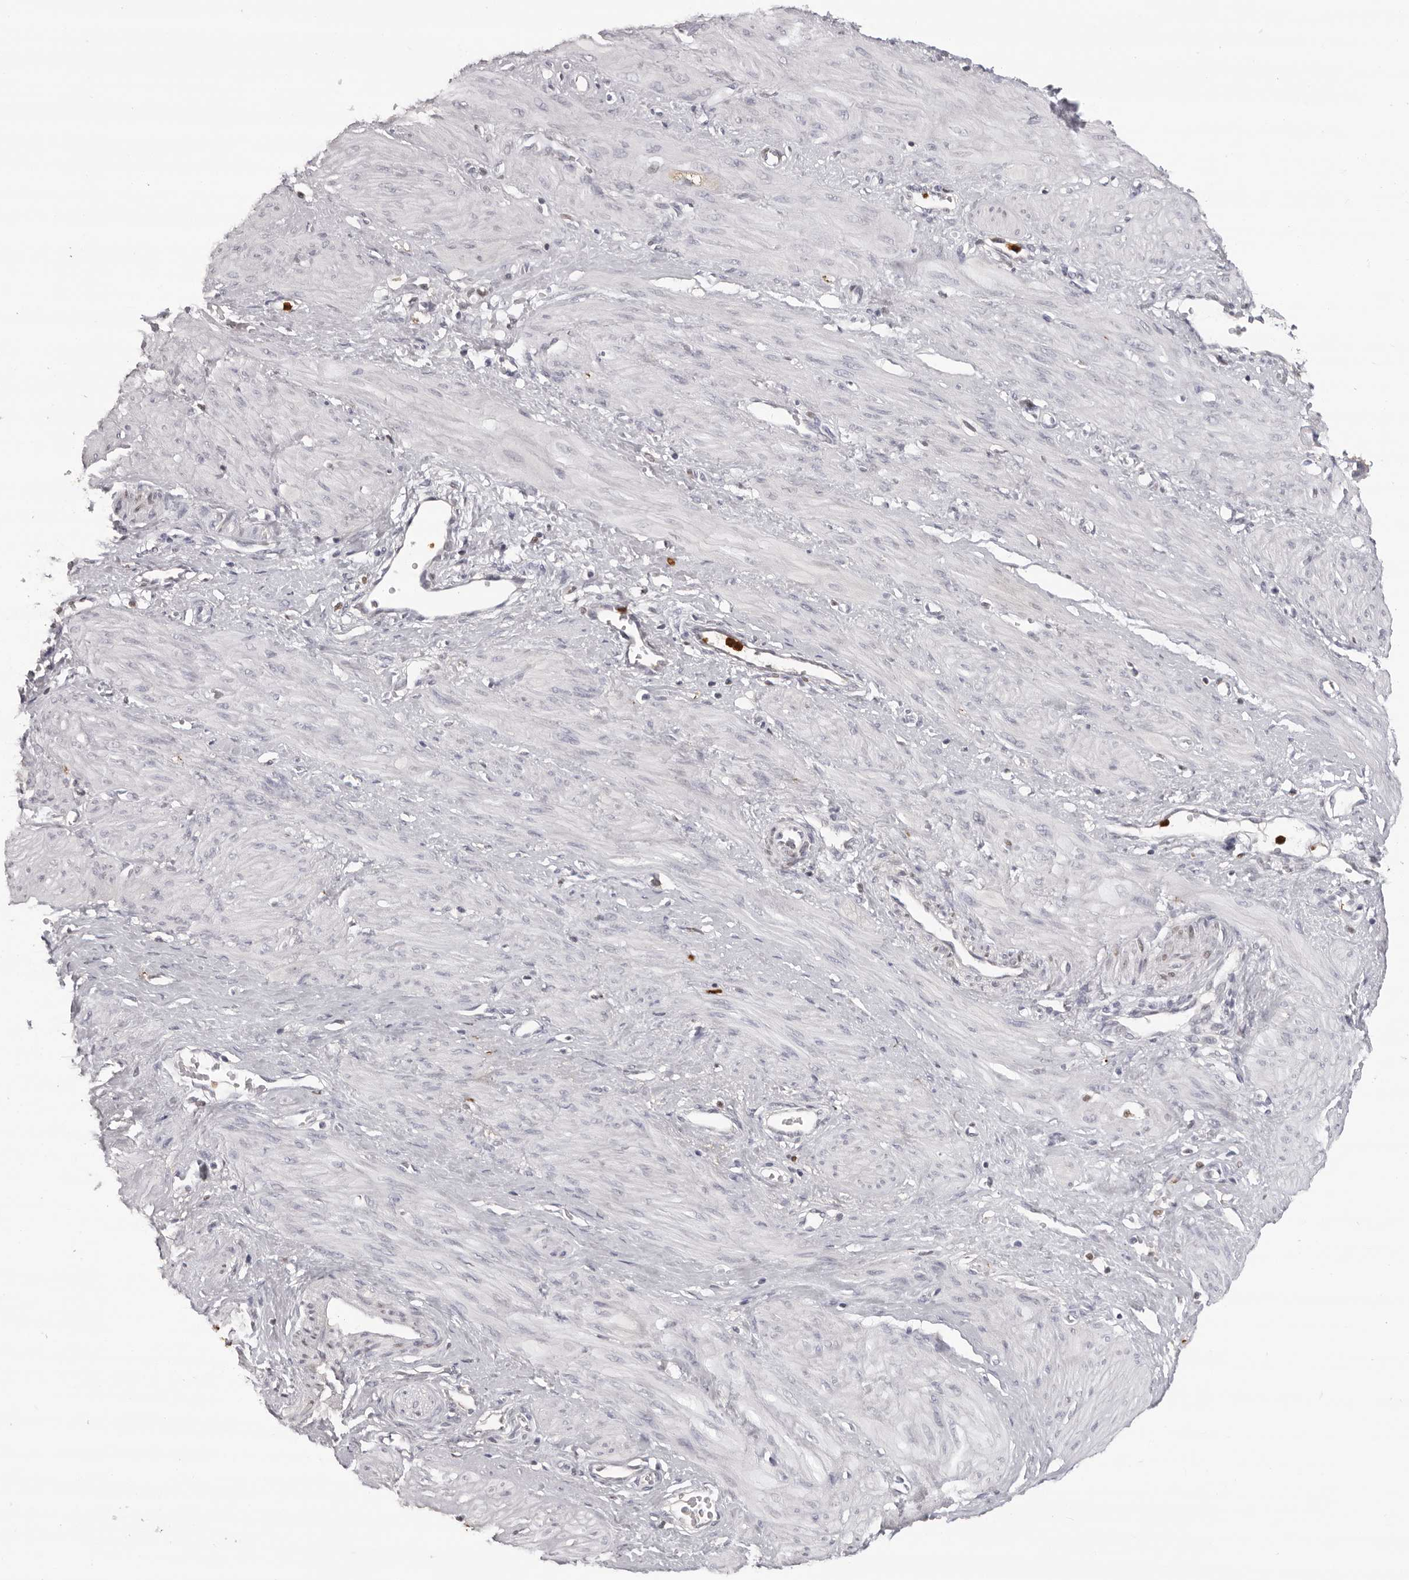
{"staining": {"intensity": "negative", "quantity": "none", "location": "none"}, "tissue": "smooth muscle", "cell_type": "Smooth muscle cells", "image_type": "normal", "snomed": [{"axis": "morphology", "description": "Normal tissue, NOS"}, {"axis": "topography", "description": "Endometrium"}], "caption": "Immunohistochemistry histopathology image of benign smooth muscle: smooth muscle stained with DAB (3,3'-diaminobenzidine) shows no significant protein positivity in smooth muscle cells.", "gene": "IL31", "patient": {"sex": "female", "age": 33}}